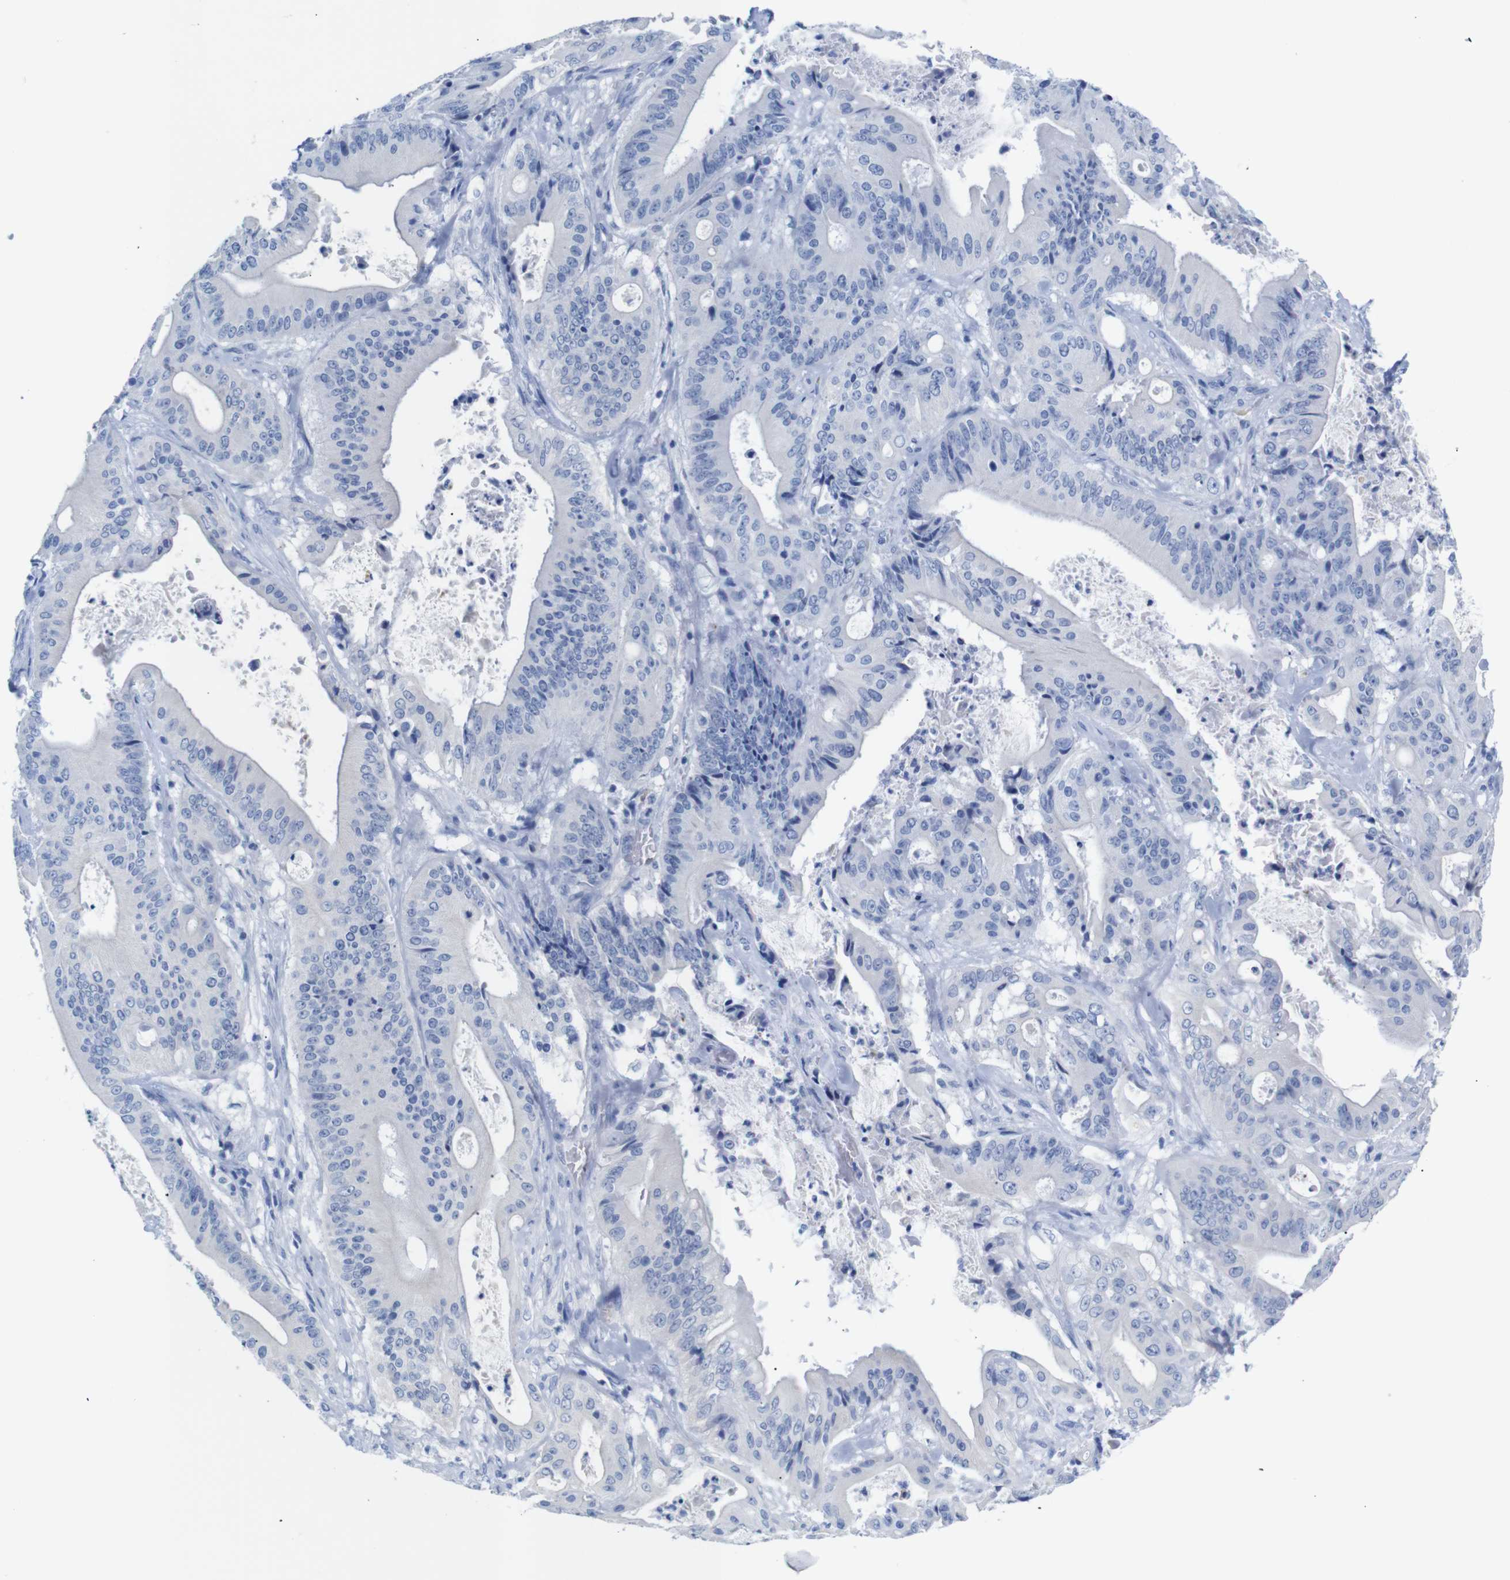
{"staining": {"intensity": "negative", "quantity": "none", "location": "none"}, "tissue": "pancreatic cancer", "cell_type": "Tumor cells", "image_type": "cancer", "snomed": [{"axis": "morphology", "description": "Normal tissue, NOS"}, {"axis": "topography", "description": "Lymph node"}], "caption": "IHC histopathology image of pancreatic cancer stained for a protein (brown), which reveals no staining in tumor cells.", "gene": "ERVMER34-1", "patient": {"sex": "male", "age": 62}}